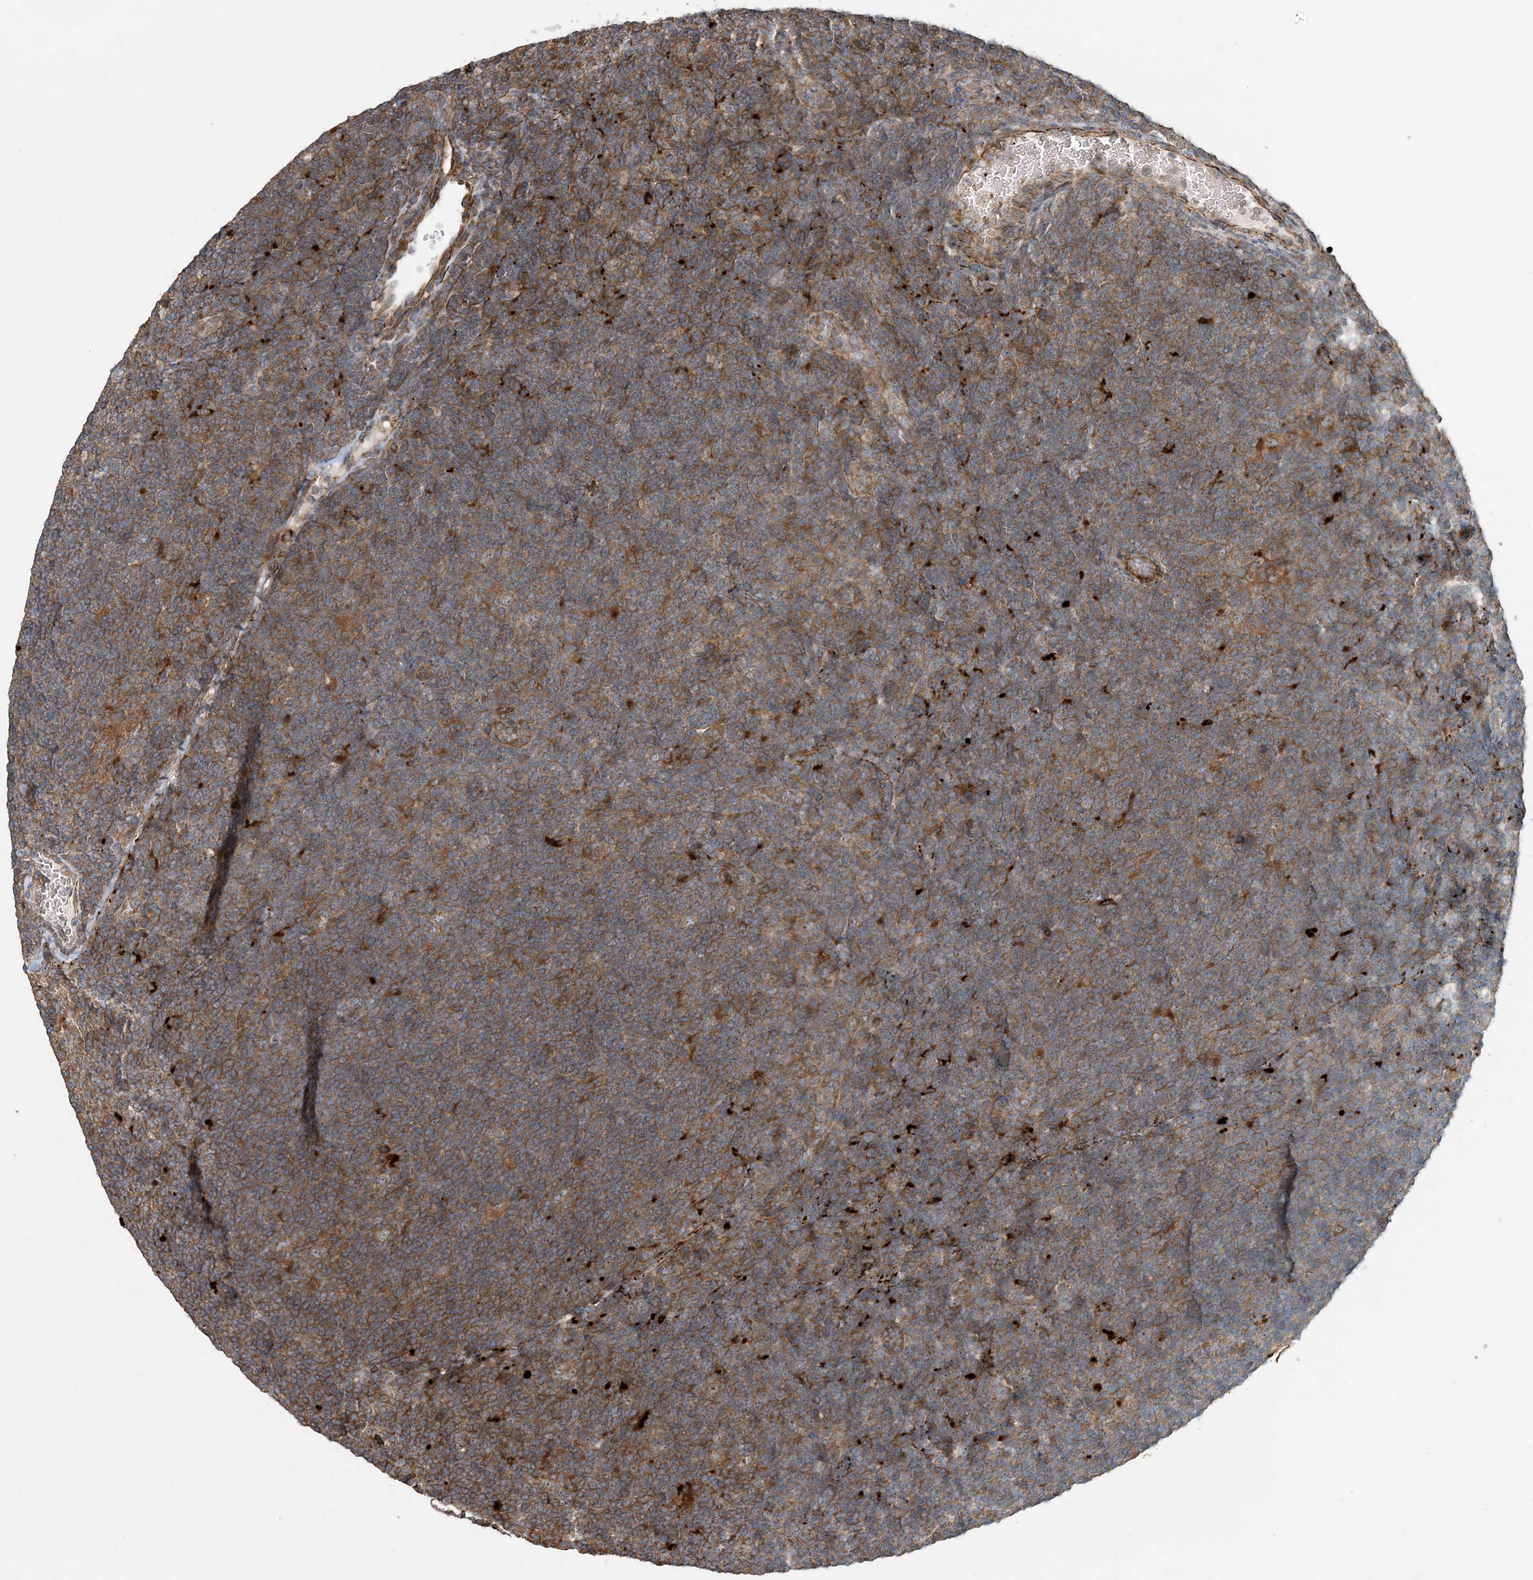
{"staining": {"intensity": "moderate", "quantity": ">75%", "location": "cytoplasmic/membranous,nuclear"}, "tissue": "lymphoma", "cell_type": "Tumor cells", "image_type": "cancer", "snomed": [{"axis": "morphology", "description": "Hodgkin's disease, NOS"}, {"axis": "topography", "description": "Lymph node"}], "caption": "This histopathology image reveals IHC staining of Hodgkin's disease, with medium moderate cytoplasmic/membranous and nuclear staining in about >75% of tumor cells.", "gene": "TTI1", "patient": {"sex": "female", "age": 57}}